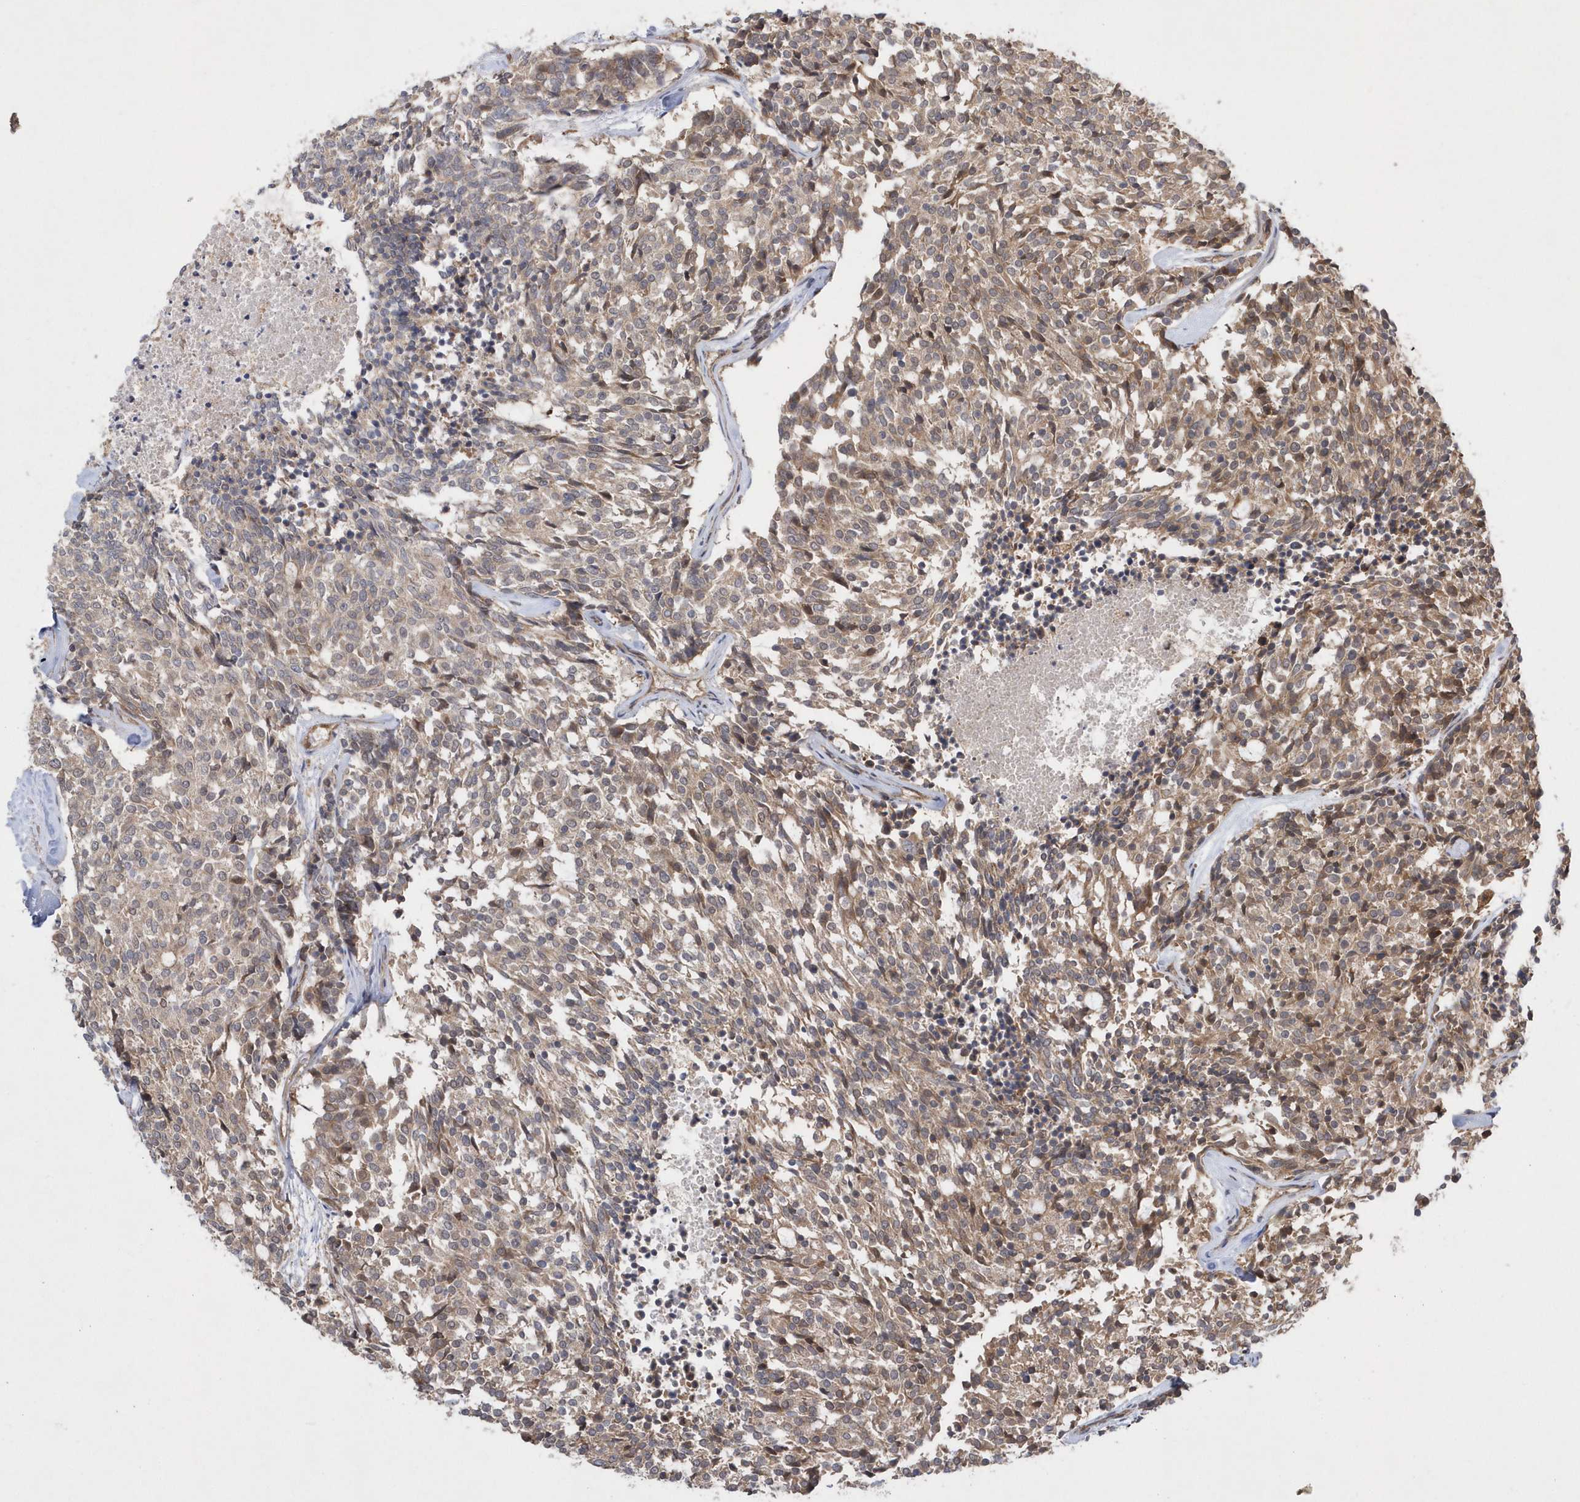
{"staining": {"intensity": "moderate", "quantity": ">75%", "location": "cytoplasmic/membranous"}, "tissue": "carcinoid", "cell_type": "Tumor cells", "image_type": "cancer", "snomed": [{"axis": "morphology", "description": "Carcinoid, malignant, NOS"}, {"axis": "topography", "description": "Pancreas"}], "caption": "Approximately >75% of tumor cells in carcinoid (malignant) demonstrate moderate cytoplasmic/membranous protein positivity as visualized by brown immunohistochemical staining.", "gene": "GFM2", "patient": {"sex": "female", "age": 54}}